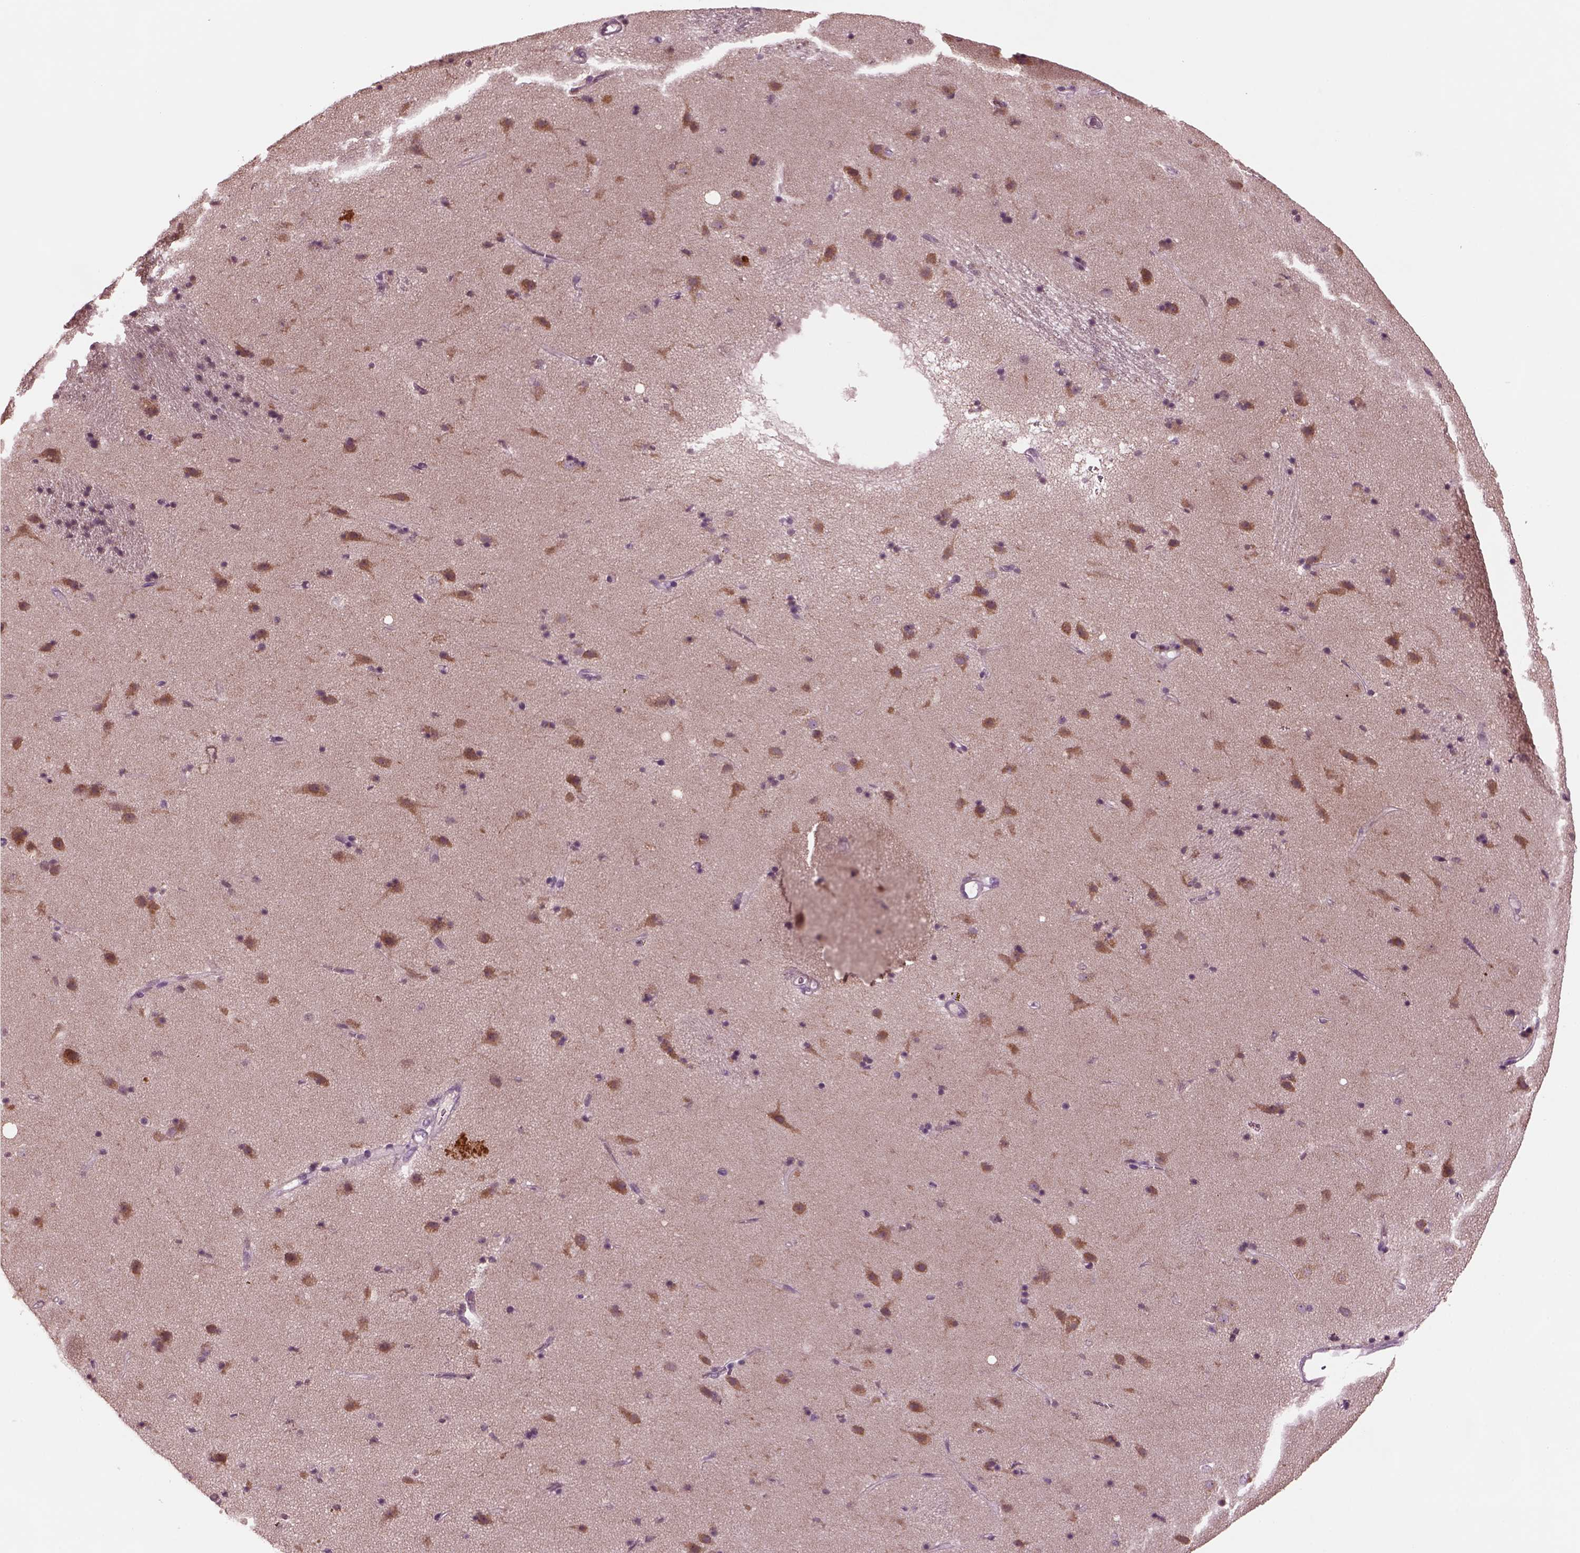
{"staining": {"intensity": "negative", "quantity": "none", "location": "none"}, "tissue": "caudate", "cell_type": "Glial cells", "image_type": "normal", "snomed": [{"axis": "morphology", "description": "Normal tissue, NOS"}, {"axis": "topography", "description": "Lateral ventricle wall"}], "caption": "Histopathology image shows no protein positivity in glial cells of unremarkable caudate. (Immunohistochemistry, brightfield microscopy, high magnification).", "gene": "CLCN4", "patient": {"sex": "female", "age": 71}}